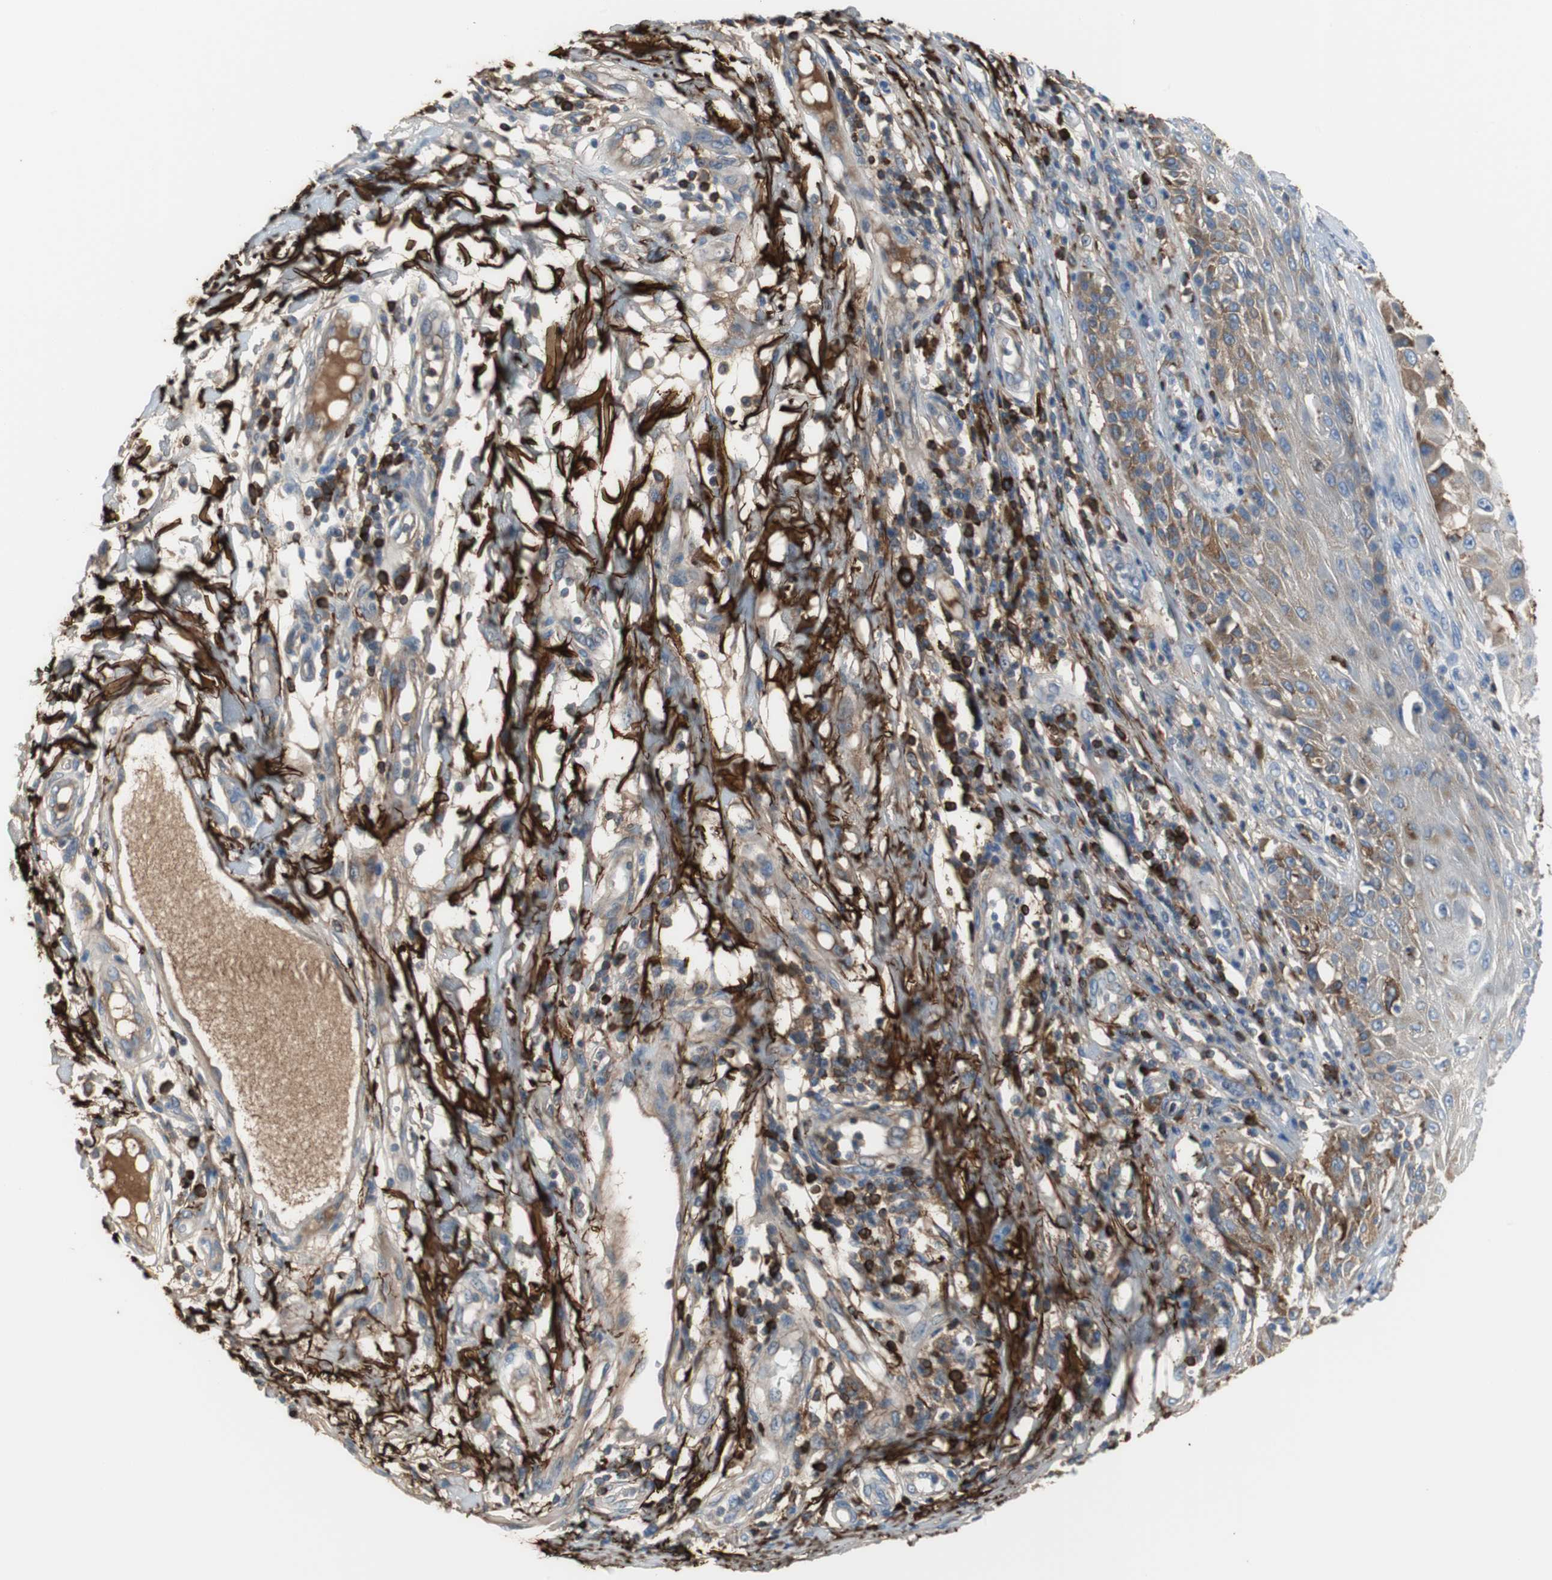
{"staining": {"intensity": "moderate", "quantity": "<25%", "location": "cytoplasmic/membranous"}, "tissue": "melanoma", "cell_type": "Tumor cells", "image_type": "cancer", "snomed": [{"axis": "morphology", "description": "Malignant melanoma, NOS"}, {"axis": "topography", "description": "Skin"}], "caption": "High-power microscopy captured an immunohistochemistry (IHC) micrograph of melanoma, revealing moderate cytoplasmic/membranous staining in about <25% of tumor cells. (DAB IHC with brightfield microscopy, high magnification).", "gene": "APCS", "patient": {"sex": "female", "age": 81}}